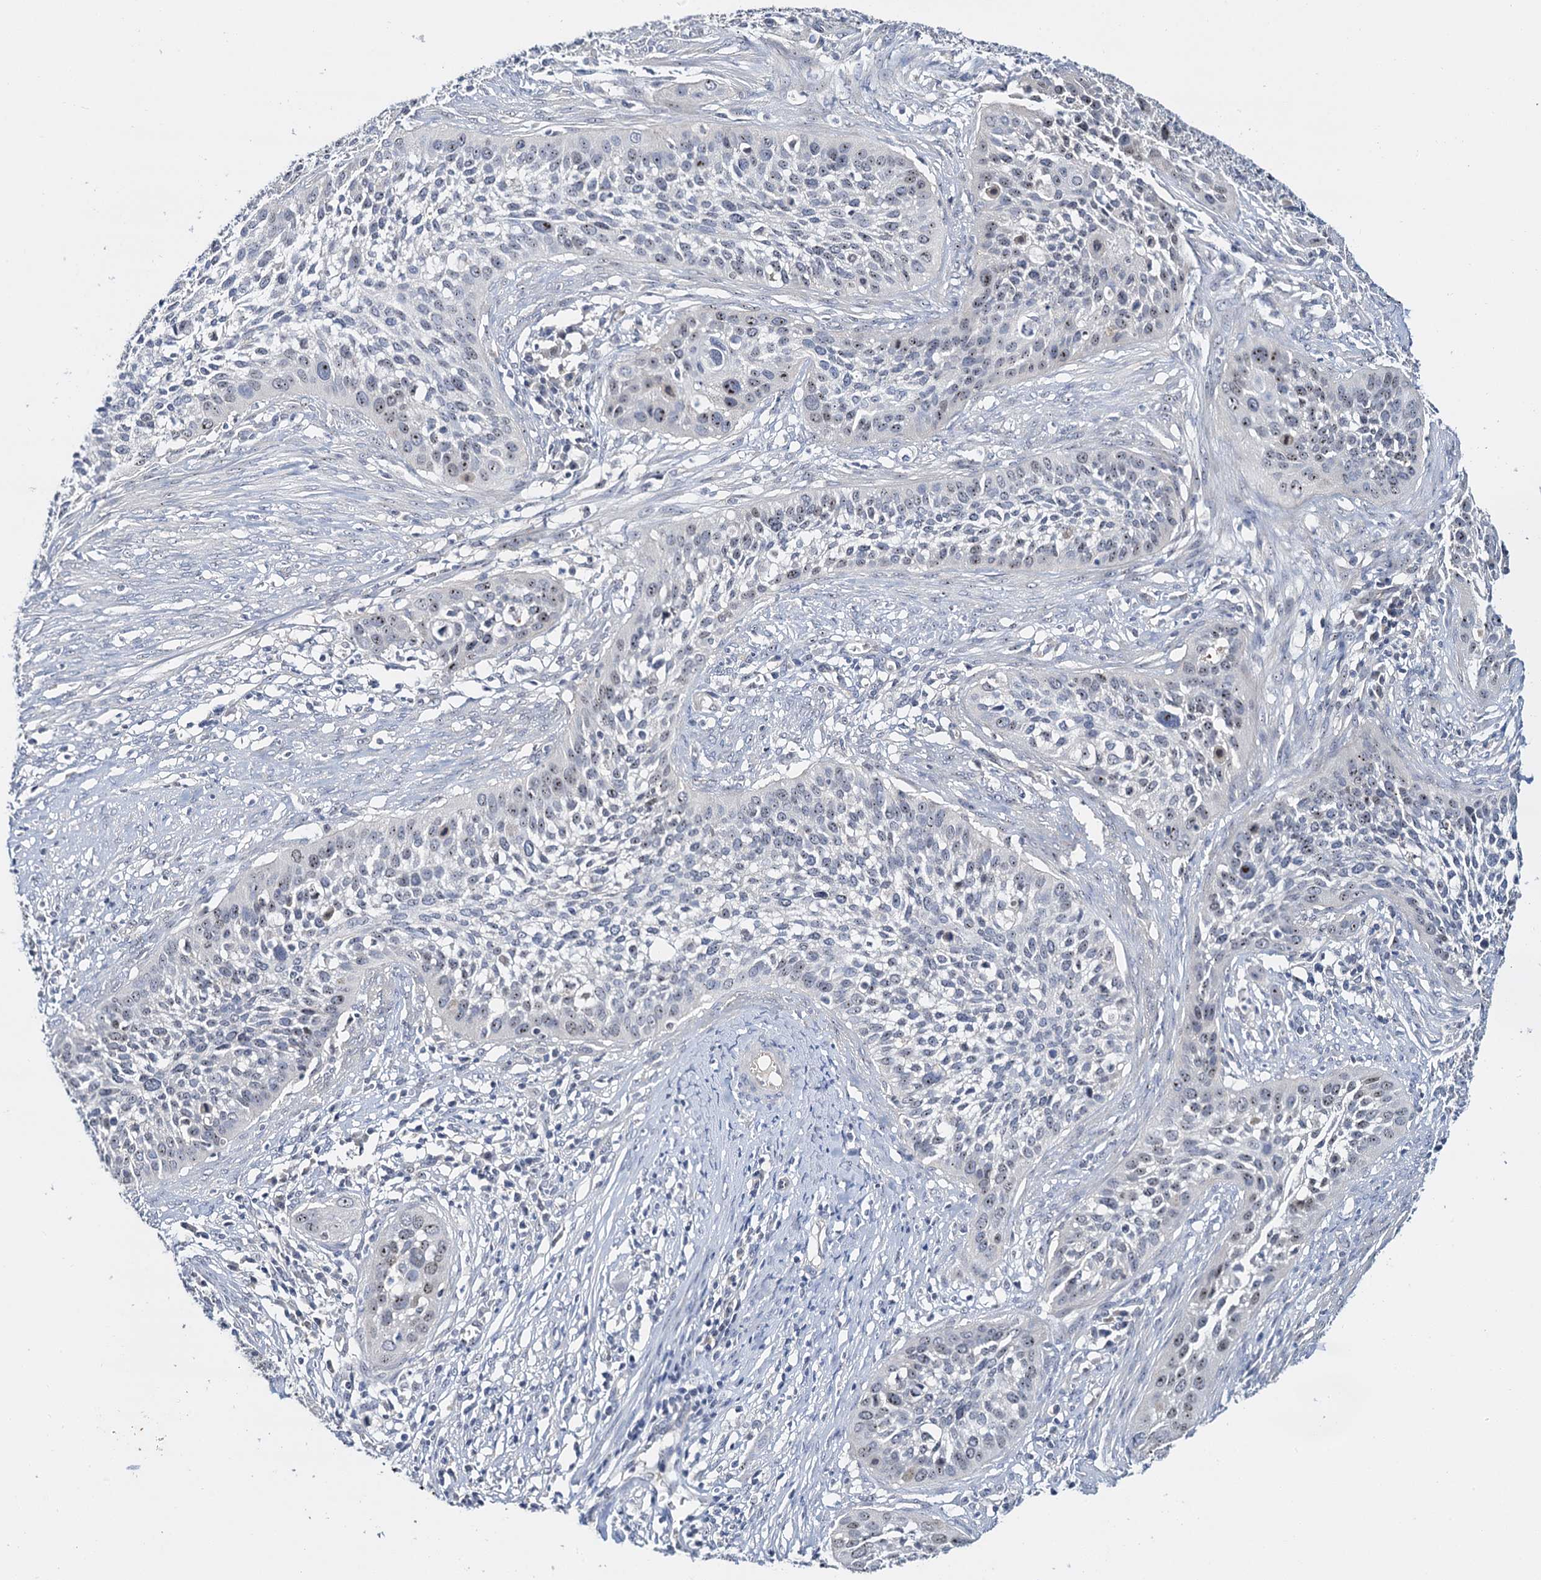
{"staining": {"intensity": "weak", "quantity": "25%-75%", "location": "nuclear"}, "tissue": "cervical cancer", "cell_type": "Tumor cells", "image_type": "cancer", "snomed": [{"axis": "morphology", "description": "Squamous cell carcinoma, NOS"}, {"axis": "topography", "description": "Cervix"}], "caption": "The micrograph exhibits immunohistochemical staining of squamous cell carcinoma (cervical). There is weak nuclear positivity is appreciated in approximately 25%-75% of tumor cells.", "gene": "NOP2", "patient": {"sex": "female", "age": 34}}